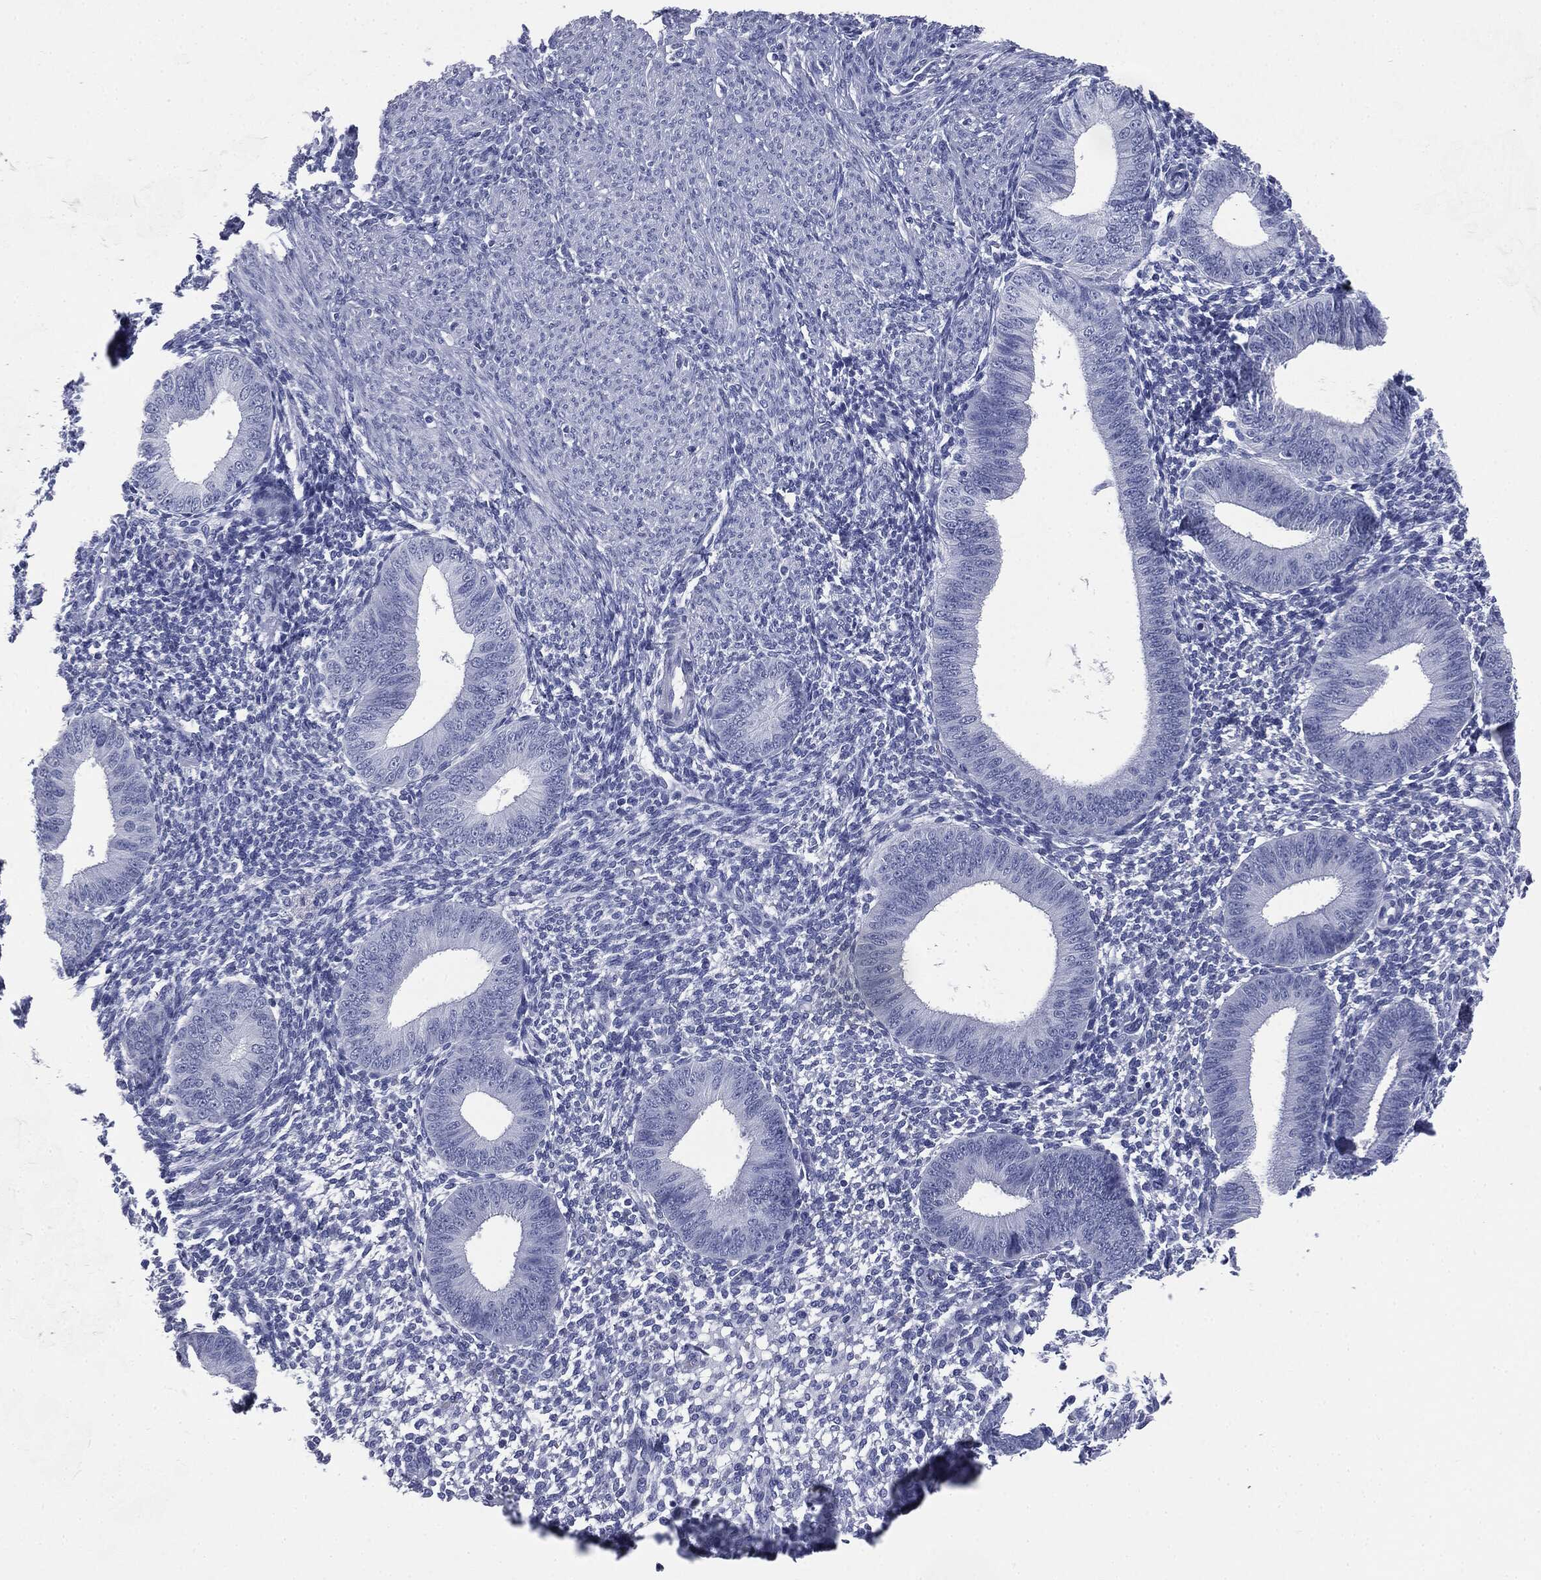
{"staining": {"intensity": "negative", "quantity": "none", "location": "none"}, "tissue": "endometrium", "cell_type": "Cells in endometrial stroma", "image_type": "normal", "snomed": [{"axis": "morphology", "description": "Normal tissue, NOS"}, {"axis": "topography", "description": "Endometrium"}], "caption": "This is an IHC micrograph of unremarkable endometrium. There is no expression in cells in endometrial stroma.", "gene": "ATP2A1", "patient": {"sex": "female", "age": 39}}